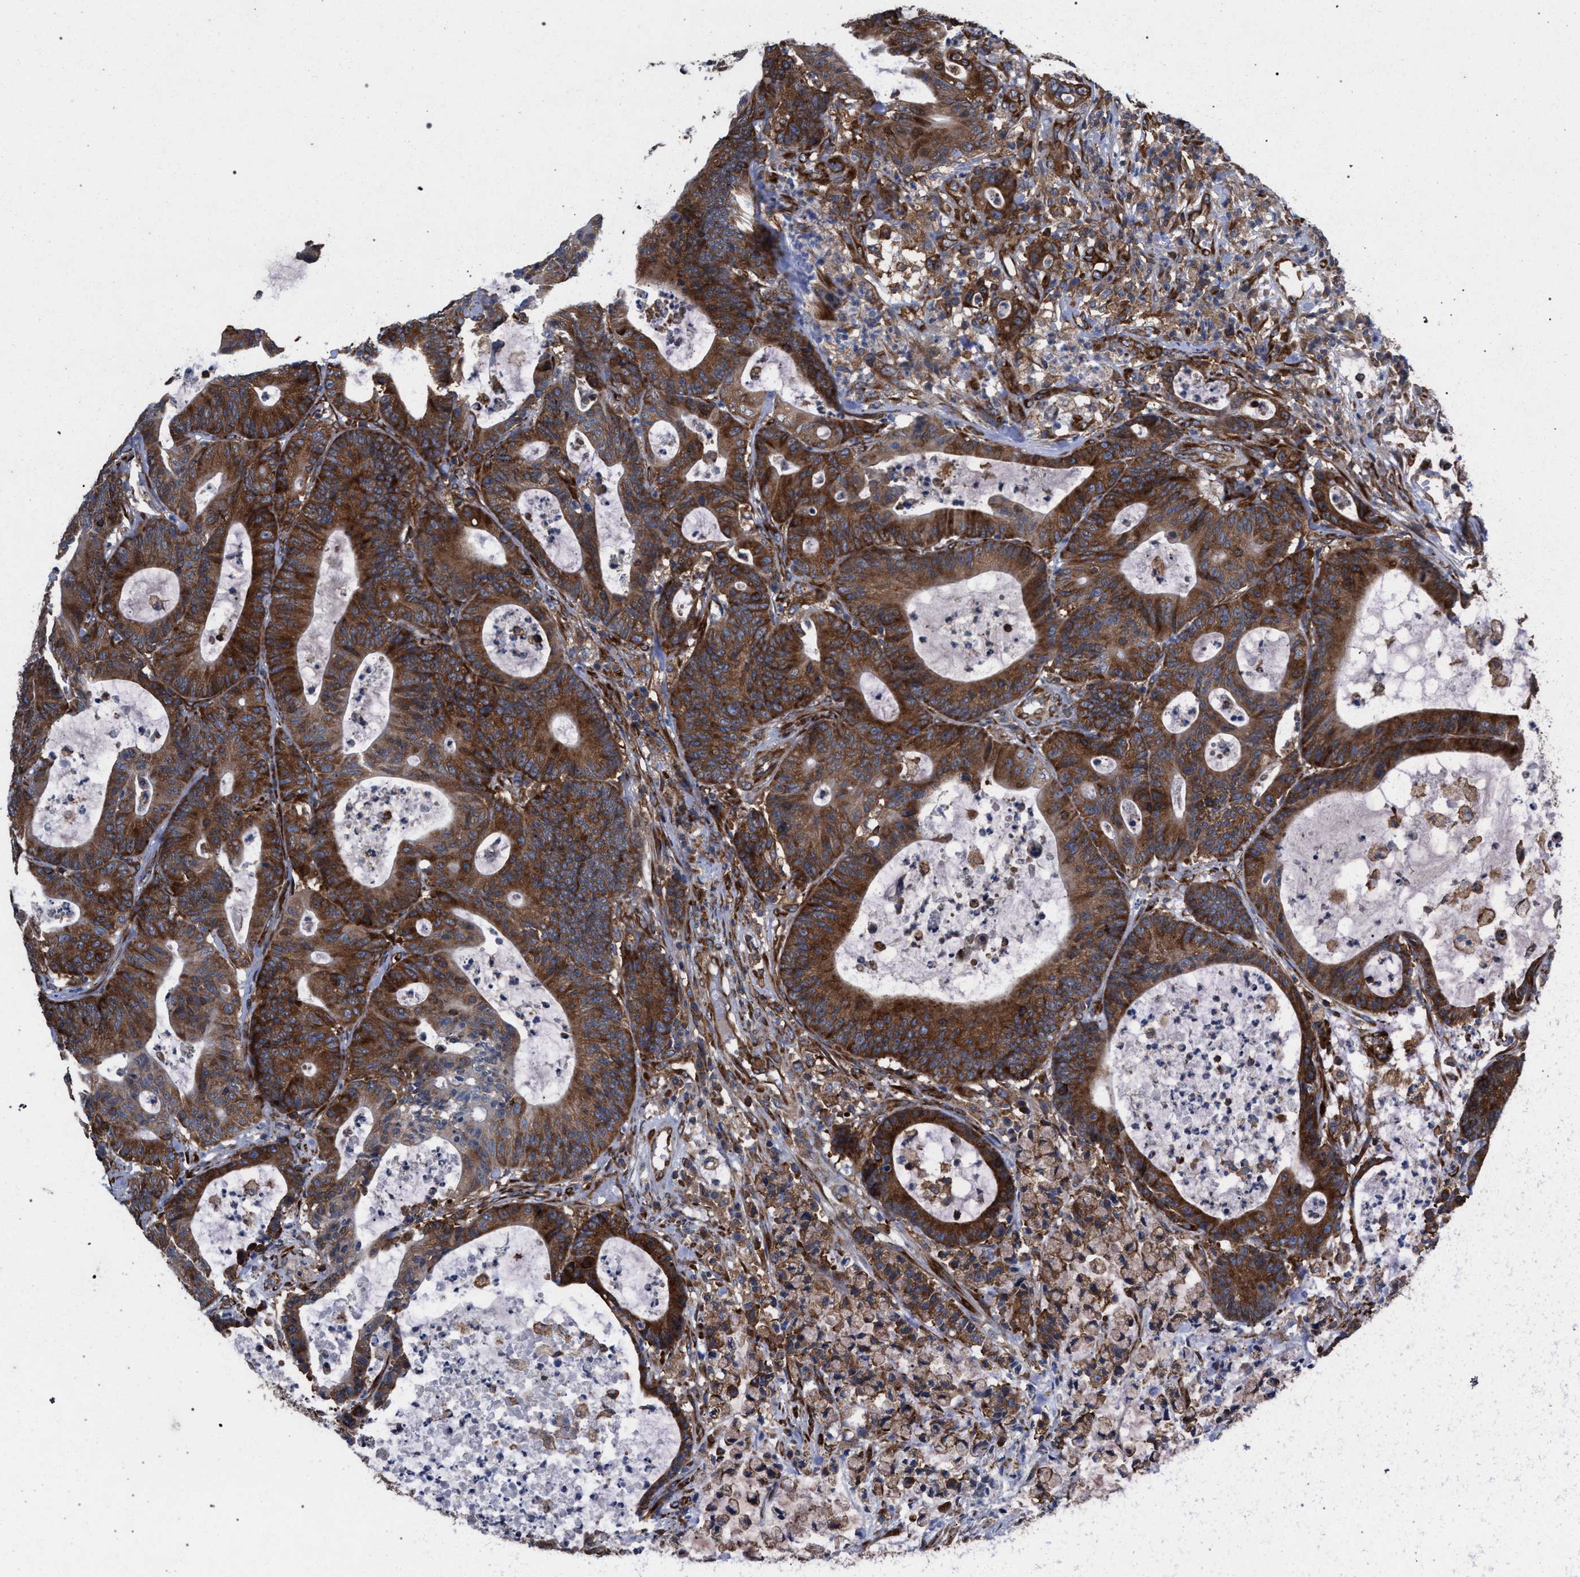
{"staining": {"intensity": "strong", "quantity": ">75%", "location": "cytoplasmic/membranous"}, "tissue": "colorectal cancer", "cell_type": "Tumor cells", "image_type": "cancer", "snomed": [{"axis": "morphology", "description": "Adenocarcinoma, NOS"}, {"axis": "topography", "description": "Colon"}], "caption": "The immunohistochemical stain highlights strong cytoplasmic/membranous positivity in tumor cells of colorectal adenocarcinoma tissue.", "gene": "CDR2L", "patient": {"sex": "female", "age": 84}}